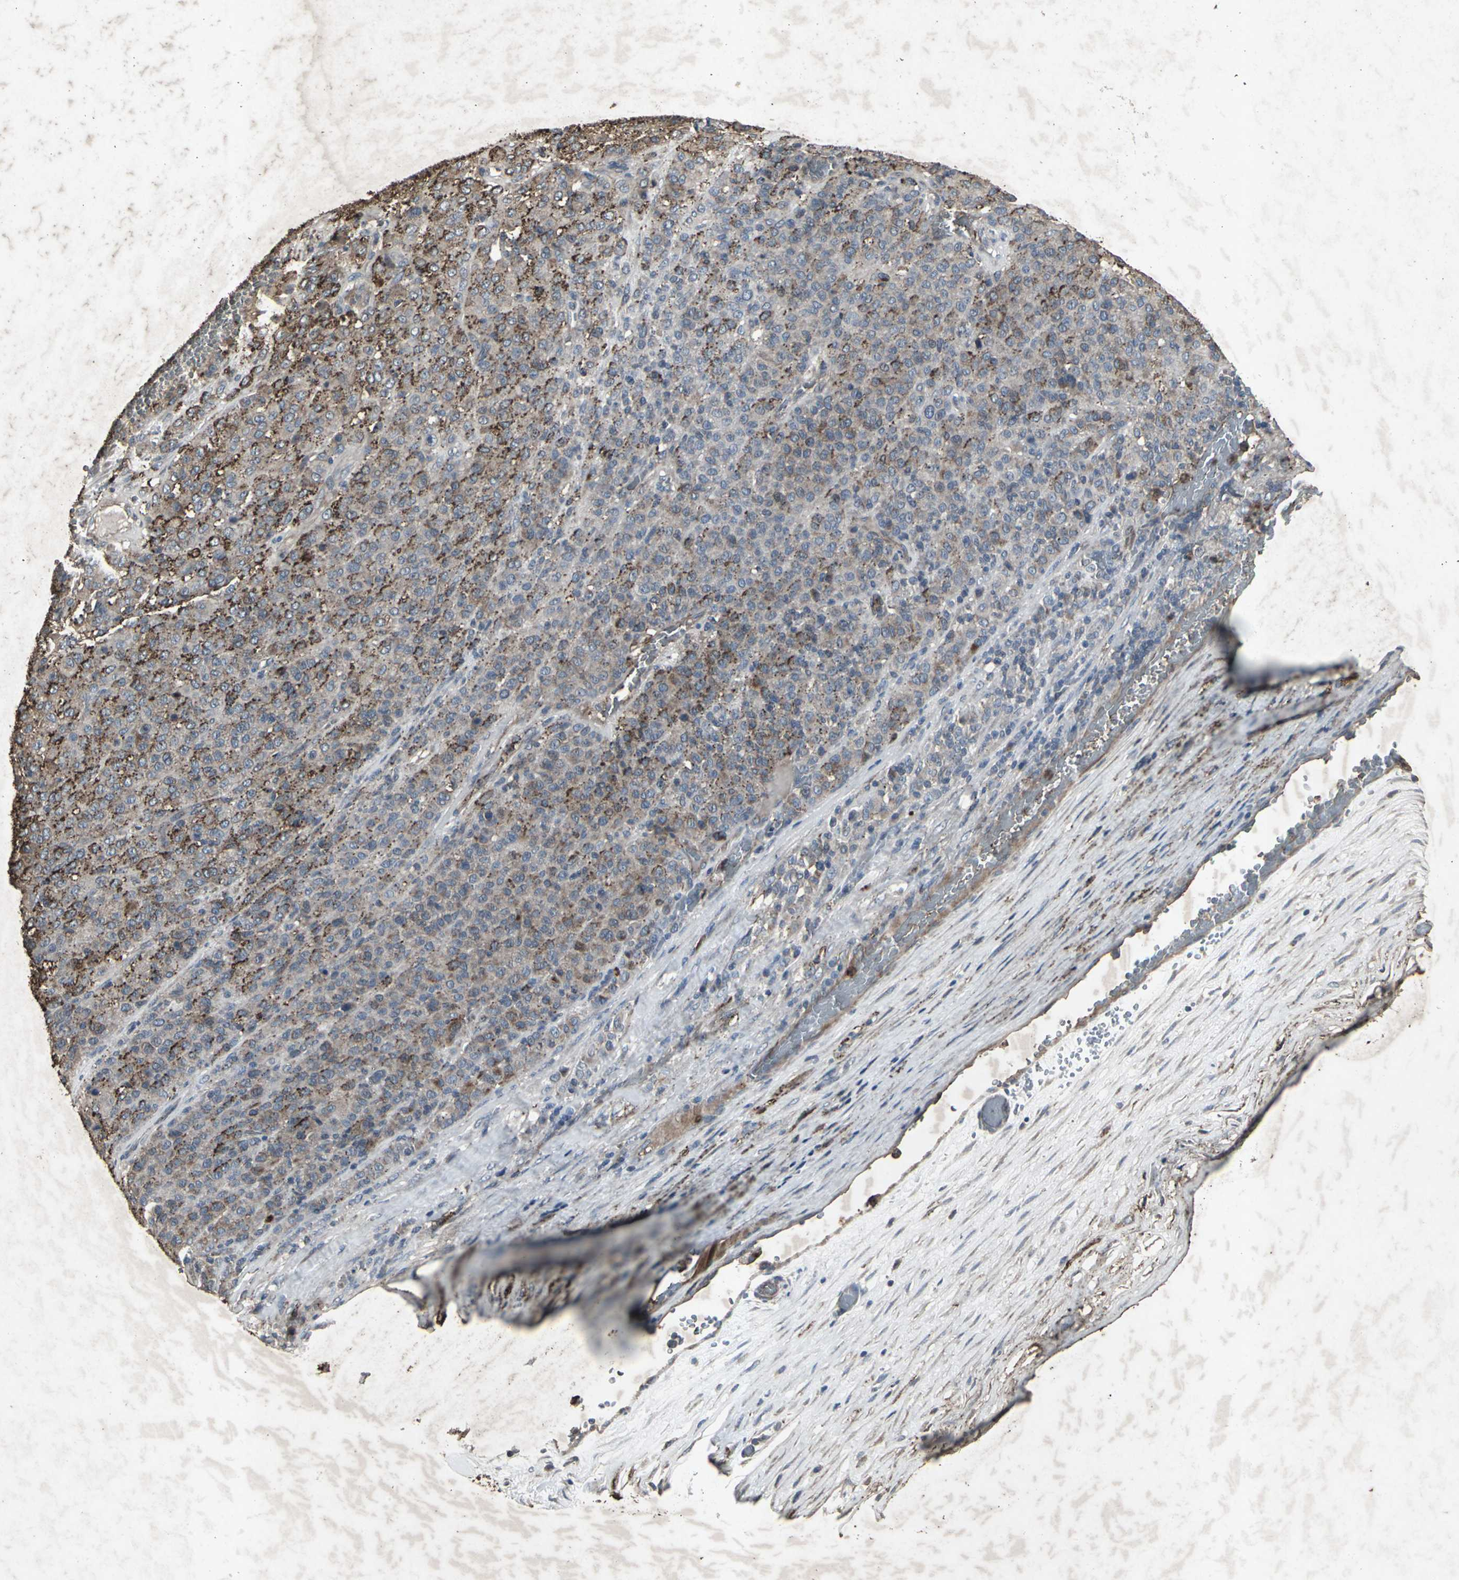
{"staining": {"intensity": "strong", "quantity": "25%-75%", "location": "cytoplasmic/membranous"}, "tissue": "melanoma", "cell_type": "Tumor cells", "image_type": "cancer", "snomed": [{"axis": "morphology", "description": "Malignant melanoma, Metastatic site"}, {"axis": "topography", "description": "Pancreas"}], "caption": "Immunohistochemistry (IHC) staining of melanoma, which displays high levels of strong cytoplasmic/membranous expression in about 25%-75% of tumor cells indicating strong cytoplasmic/membranous protein expression. The staining was performed using DAB (brown) for protein detection and nuclei were counterstained in hematoxylin (blue).", "gene": "CCR9", "patient": {"sex": "female", "age": 30}}